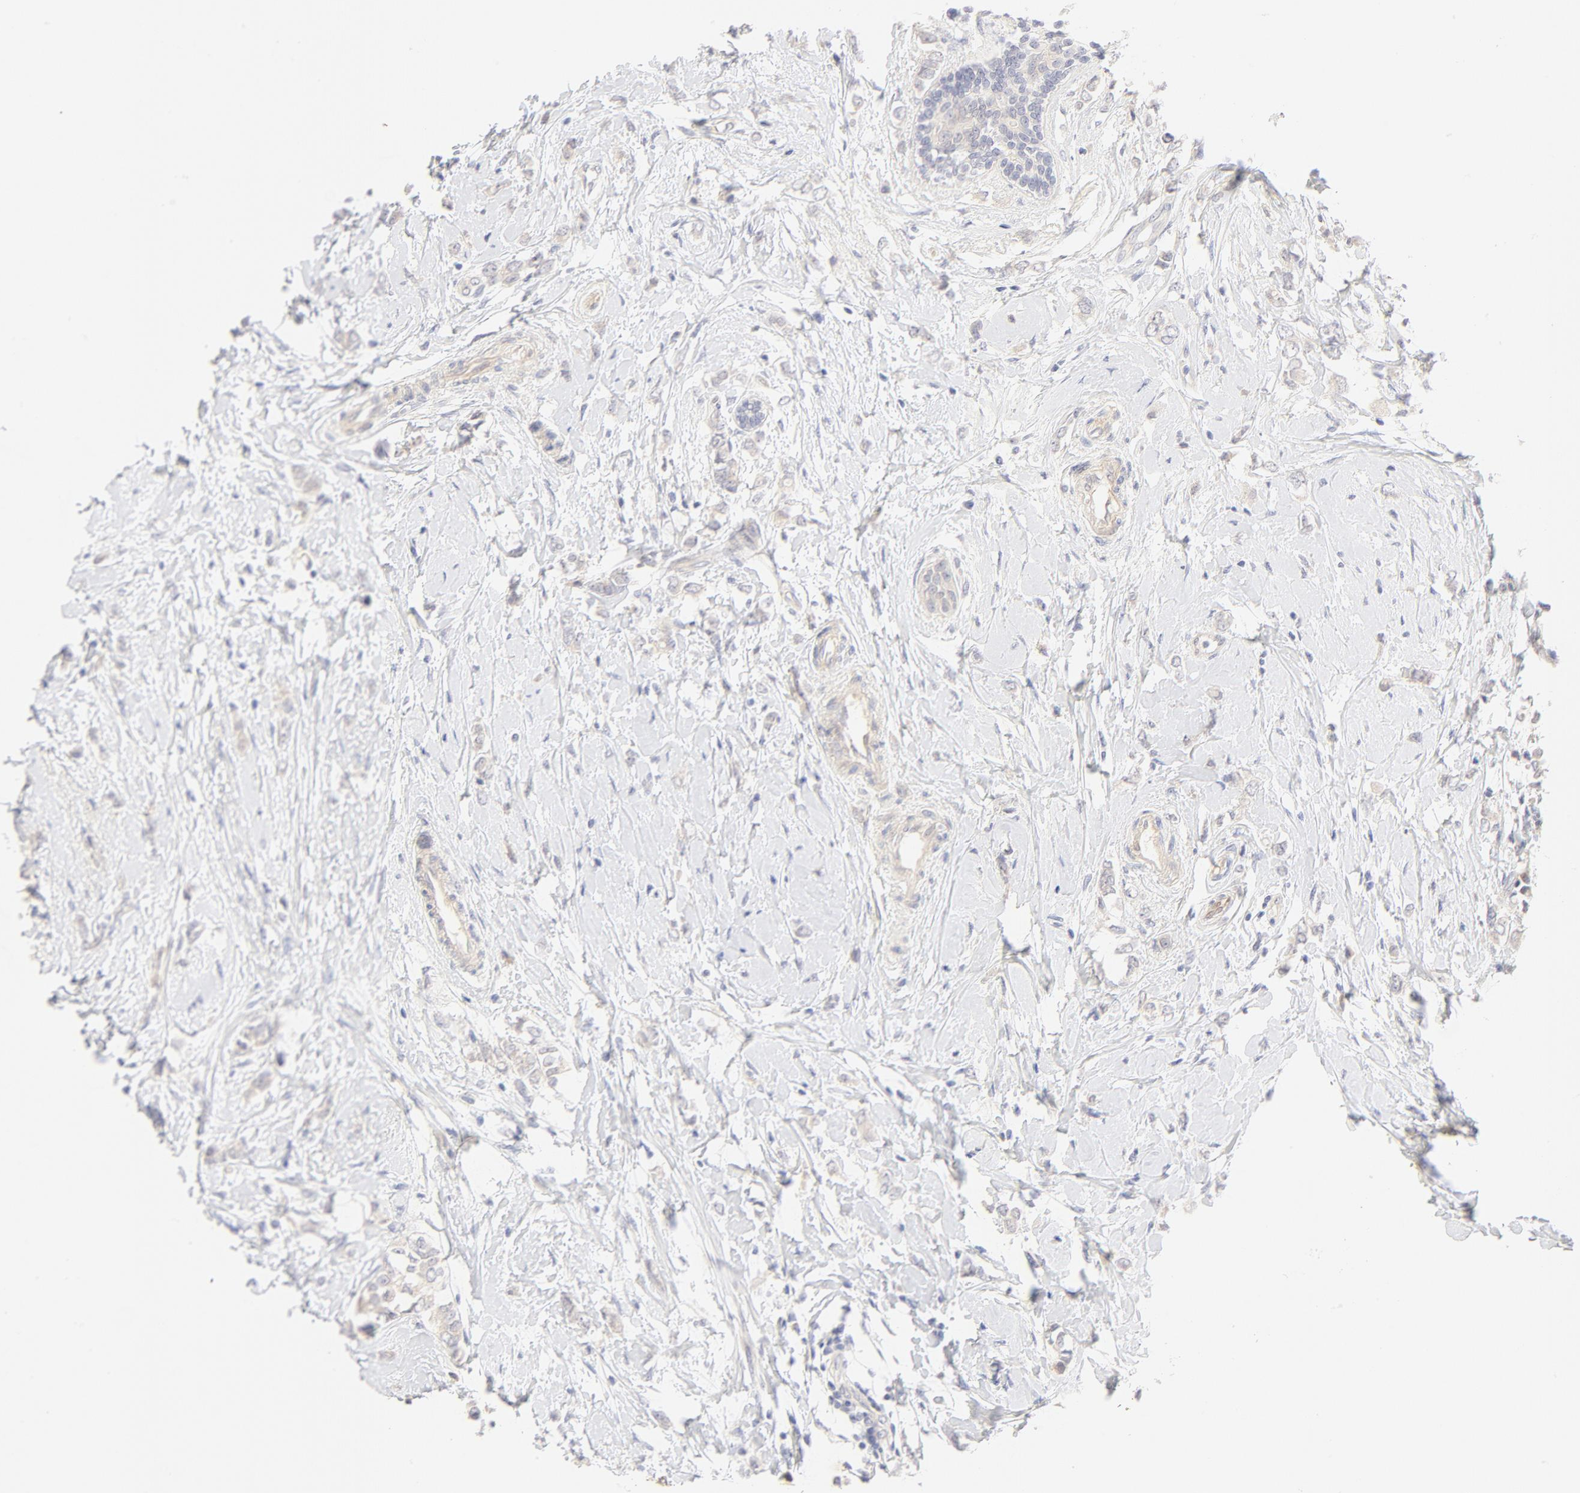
{"staining": {"intensity": "weak", "quantity": "25%-75%", "location": "cytoplasmic/membranous"}, "tissue": "breast cancer", "cell_type": "Tumor cells", "image_type": "cancer", "snomed": [{"axis": "morphology", "description": "Normal tissue, NOS"}, {"axis": "morphology", "description": "Lobular carcinoma"}, {"axis": "topography", "description": "Breast"}], "caption": "Tumor cells demonstrate low levels of weak cytoplasmic/membranous expression in approximately 25%-75% of cells in breast lobular carcinoma.", "gene": "NKX2-2", "patient": {"sex": "female", "age": 47}}